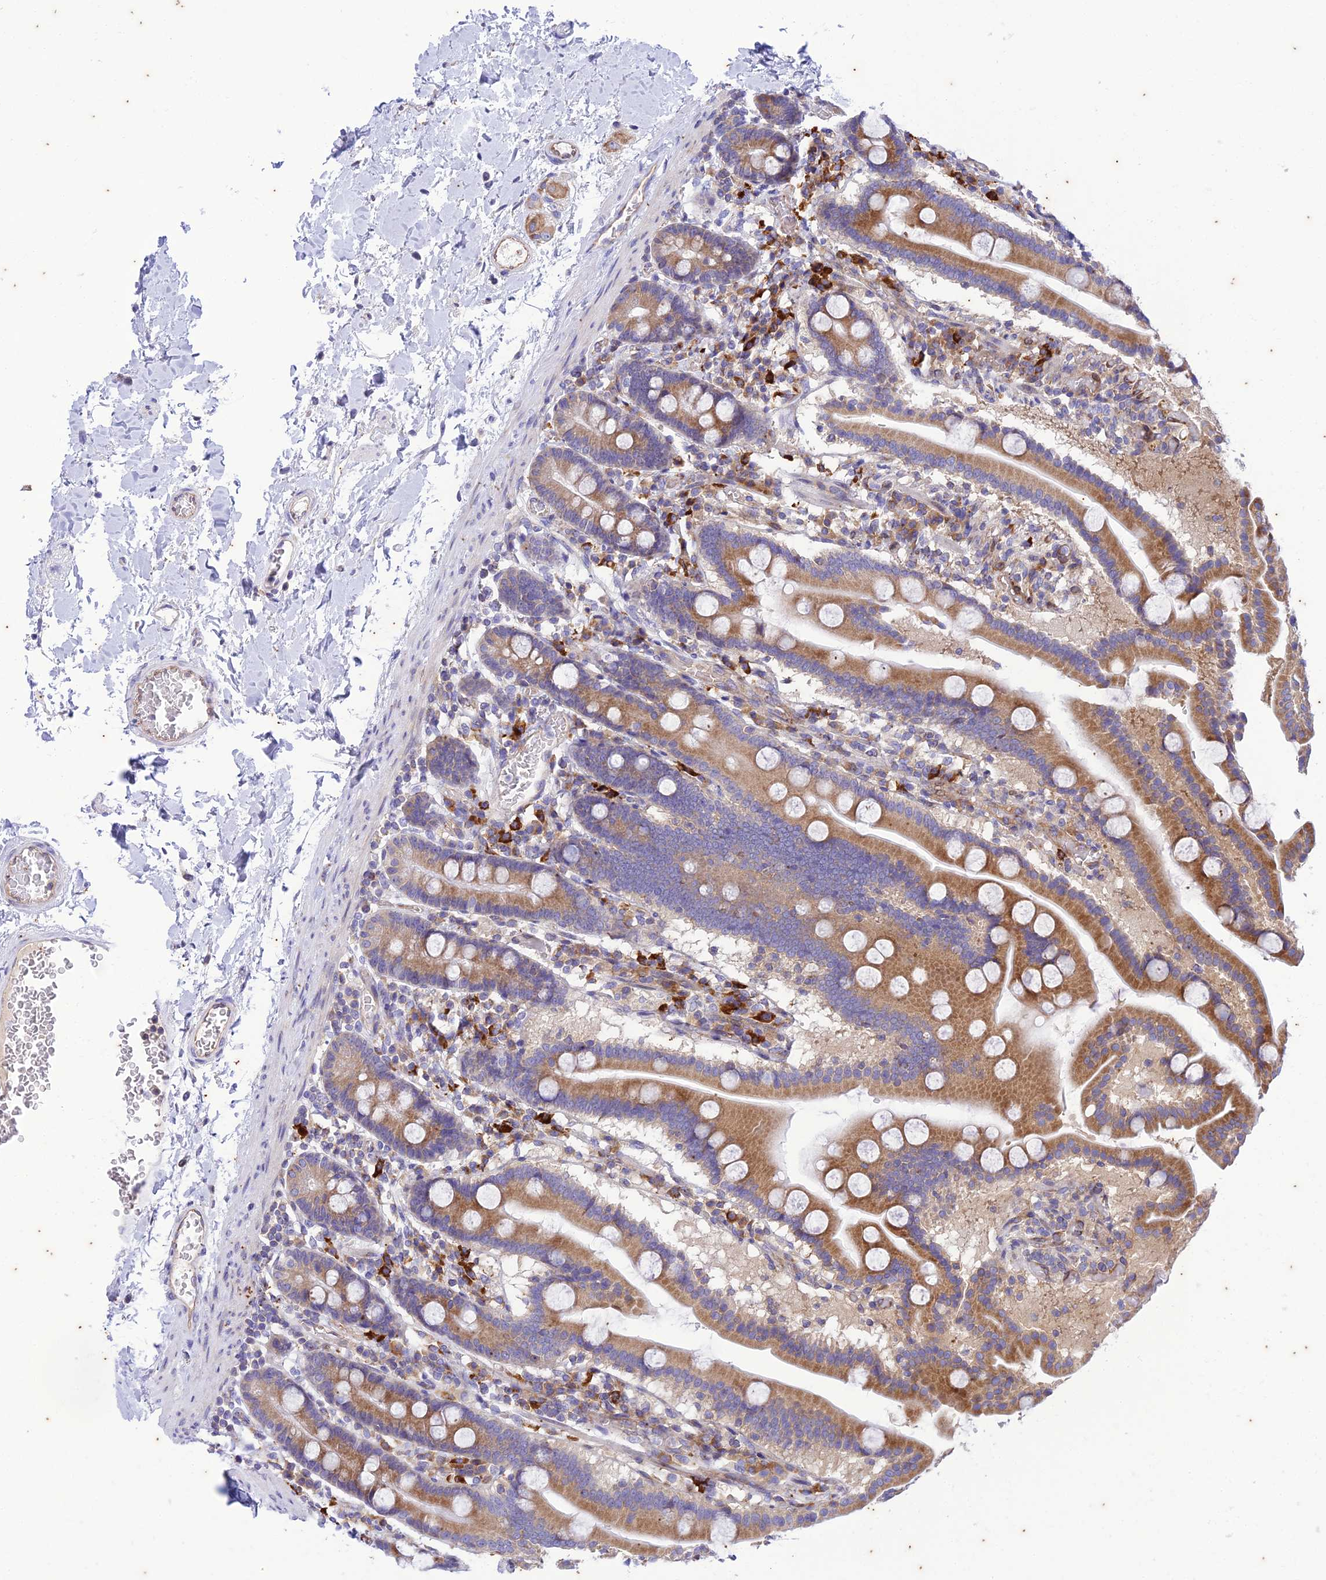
{"staining": {"intensity": "moderate", "quantity": ">75%", "location": "cytoplasmic/membranous"}, "tissue": "duodenum", "cell_type": "Glandular cells", "image_type": "normal", "snomed": [{"axis": "morphology", "description": "Normal tissue, NOS"}, {"axis": "topography", "description": "Duodenum"}], "caption": "An image of duodenum stained for a protein exhibits moderate cytoplasmic/membranous brown staining in glandular cells. The staining was performed using DAB (3,3'-diaminobenzidine) to visualize the protein expression in brown, while the nuclei were stained in blue with hematoxylin (Magnification: 20x).", "gene": "PIMREG", "patient": {"sex": "male", "age": 55}}